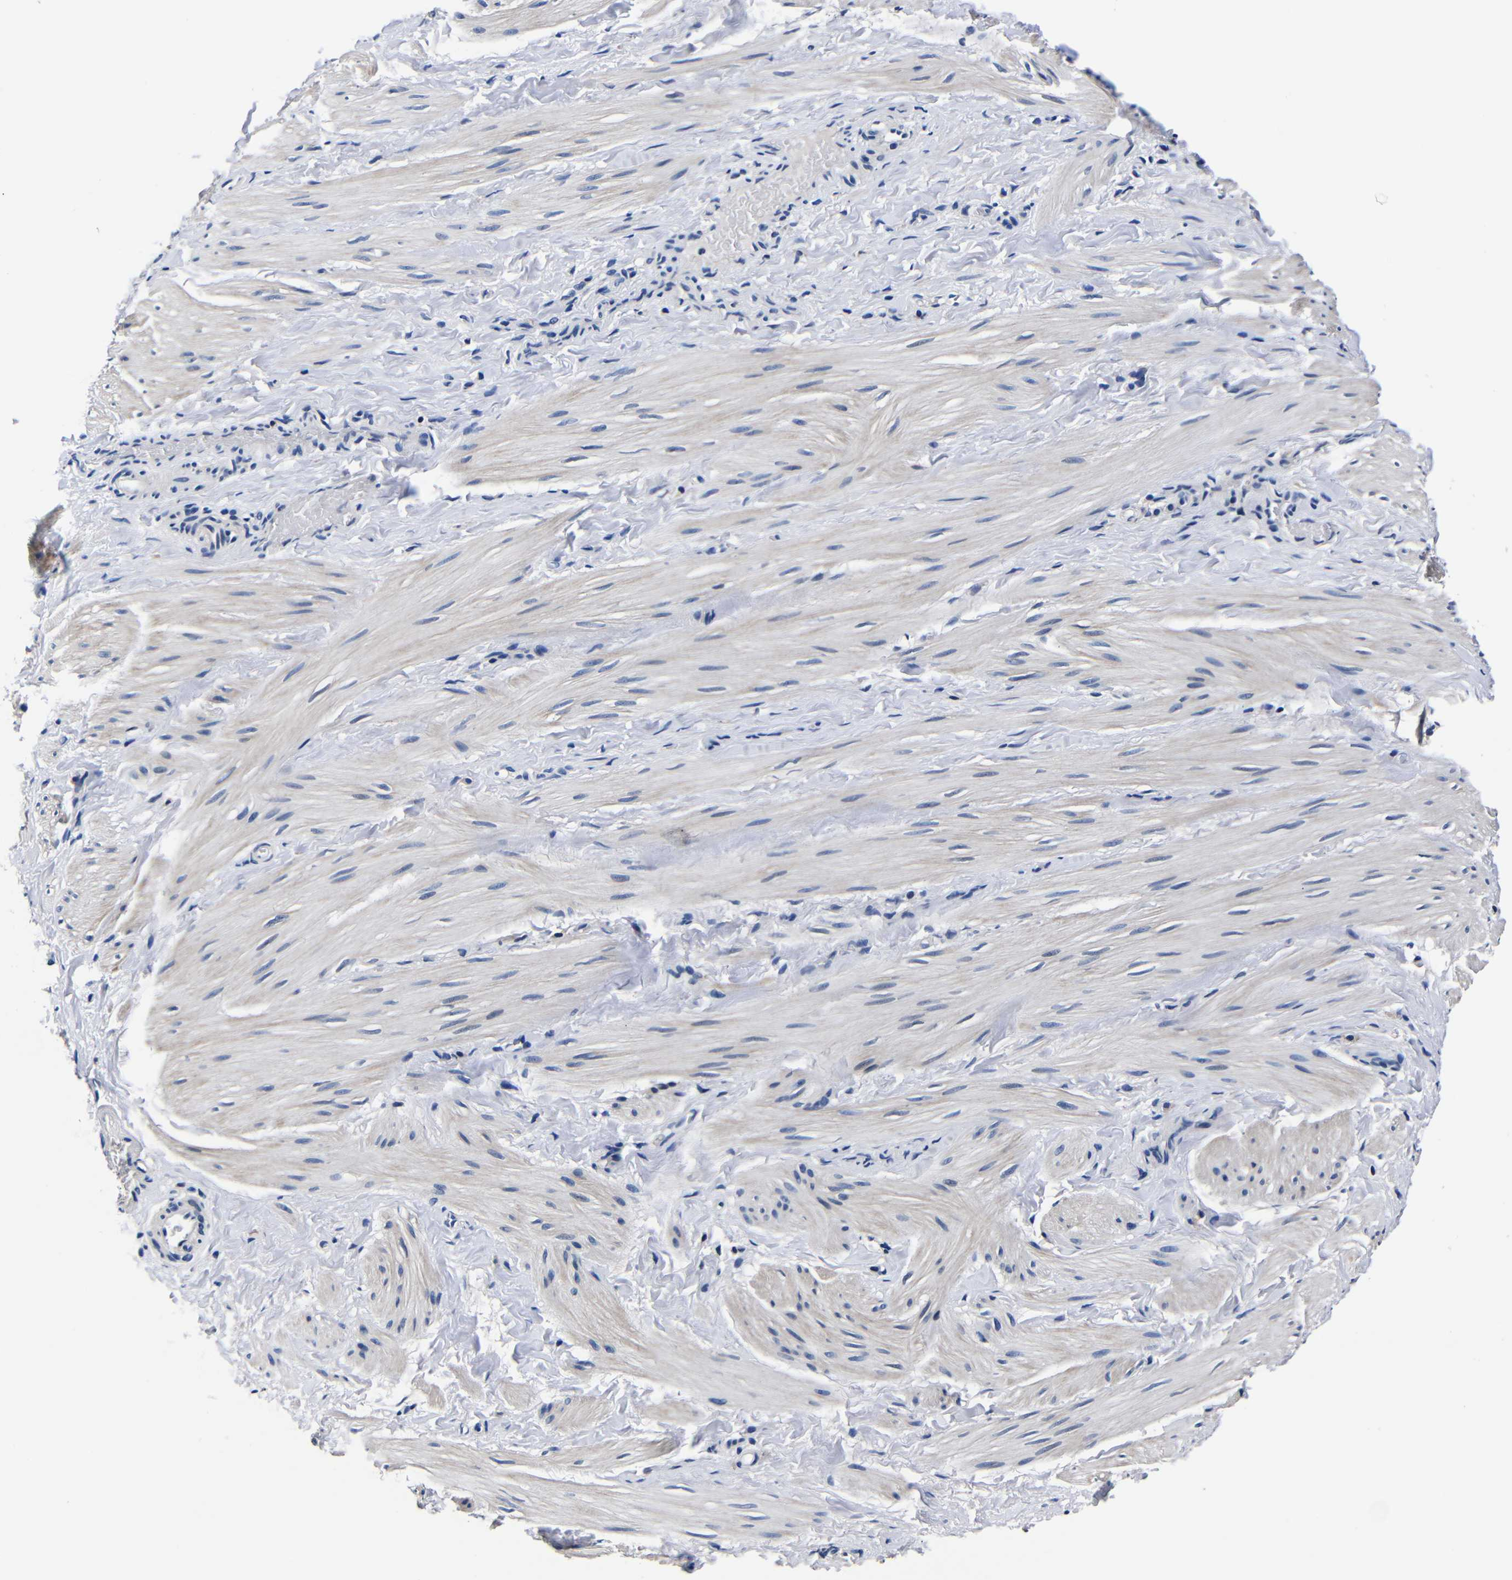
{"staining": {"intensity": "weak", "quantity": "<25%", "location": "cytoplasmic/membranous"}, "tissue": "smooth muscle", "cell_type": "Smooth muscle cells", "image_type": "normal", "snomed": [{"axis": "morphology", "description": "Normal tissue, NOS"}, {"axis": "topography", "description": "Smooth muscle"}], "caption": "DAB immunohistochemical staining of benign human smooth muscle demonstrates no significant positivity in smooth muscle cells.", "gene": "DEPP1", "patient": {"sex": "male", "age": 16}}